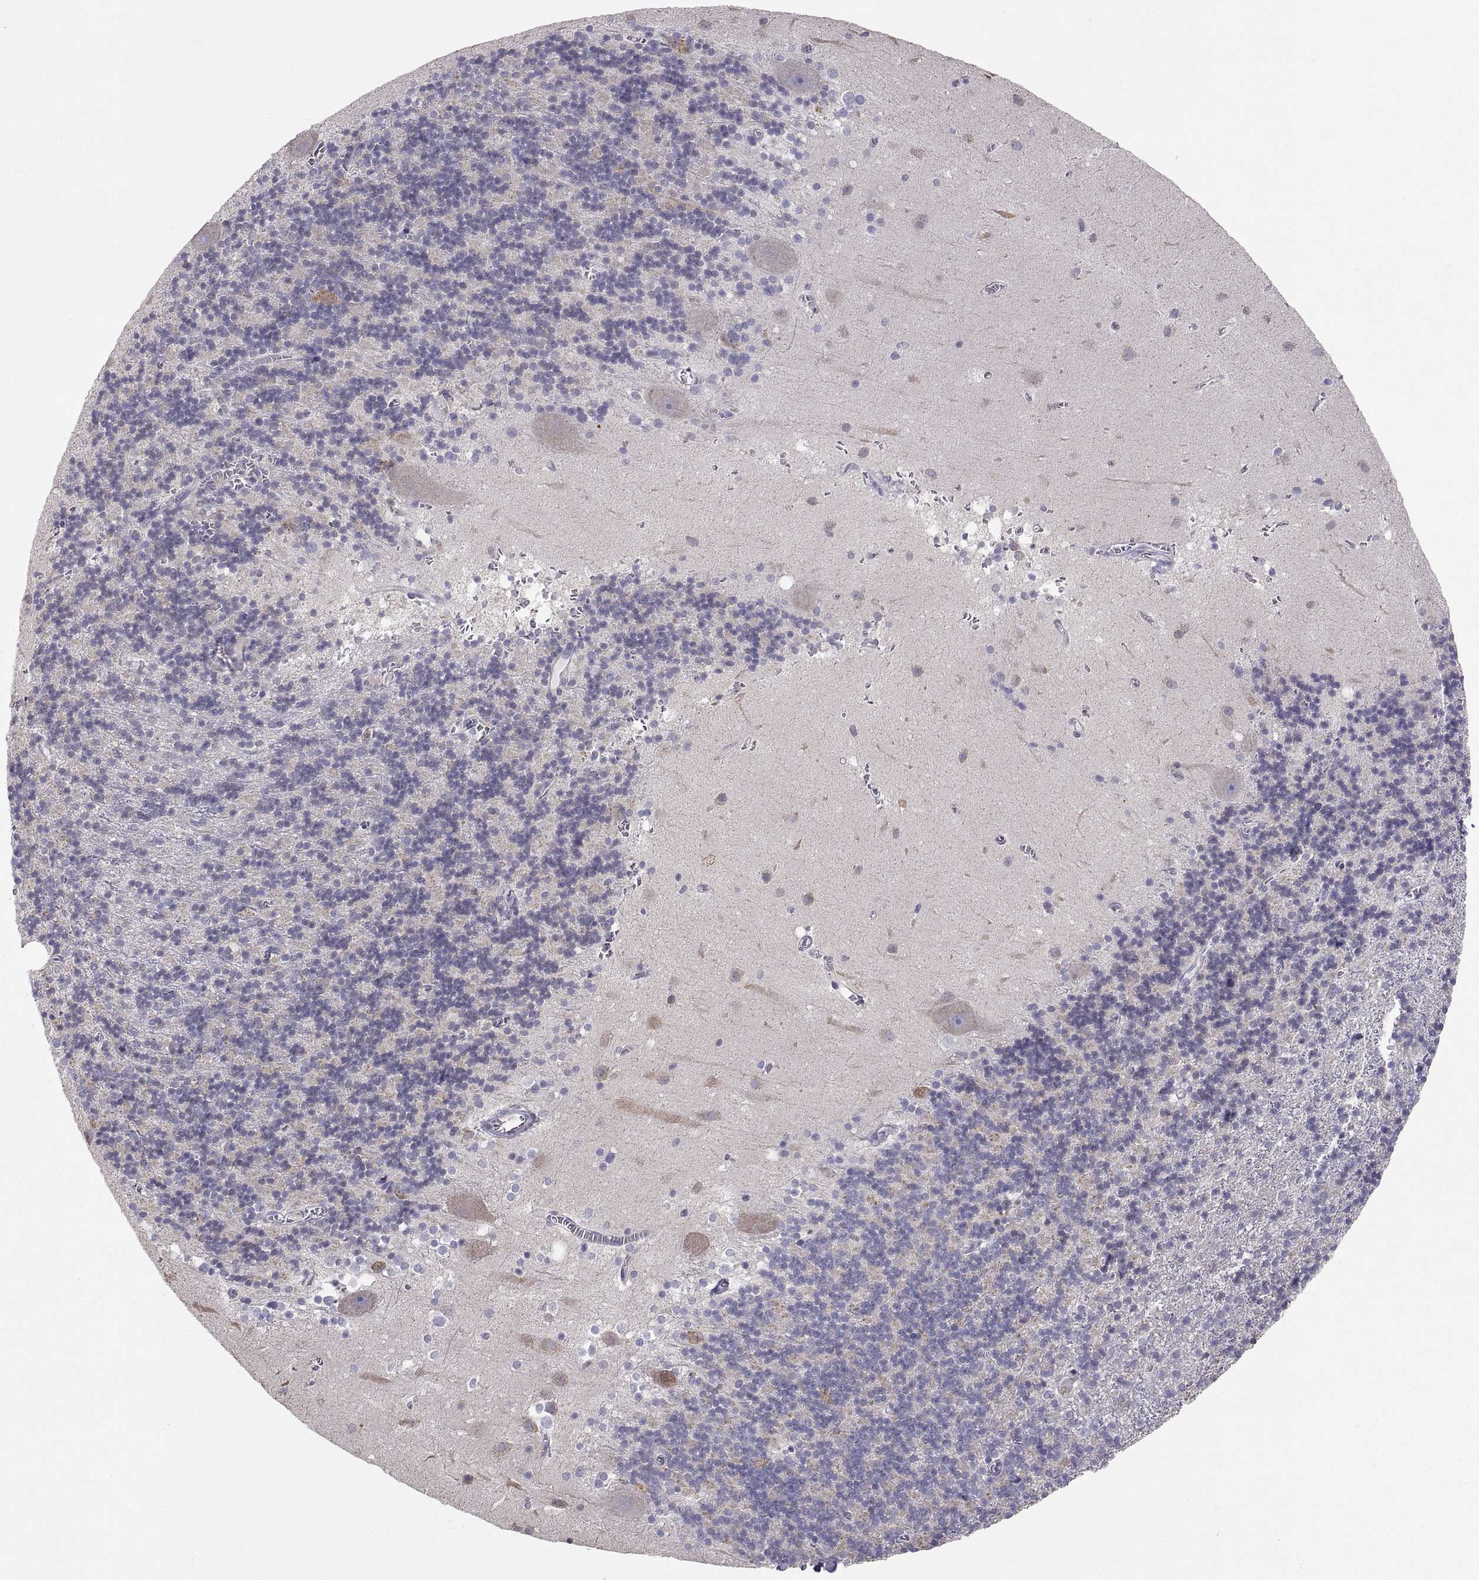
{"staining": {"intensity": "negative", "quantity": "none", "location": "none"}, "tissue": "cerebellum", "cell_type": "Cells in granular layer", "image_type": "normal", "snomed": [{"axis": "morphology", "description": "Normal tissue, NOS"}, {"axis": "topography", "description": "Cerebellum"}], "caption": "Immunohistochemical staining of normal human cerebellum exhibits no significant positivity in cells in granular layer.", "gene": "ERO1A", "patient": {"sex": "male", "age": 70}}